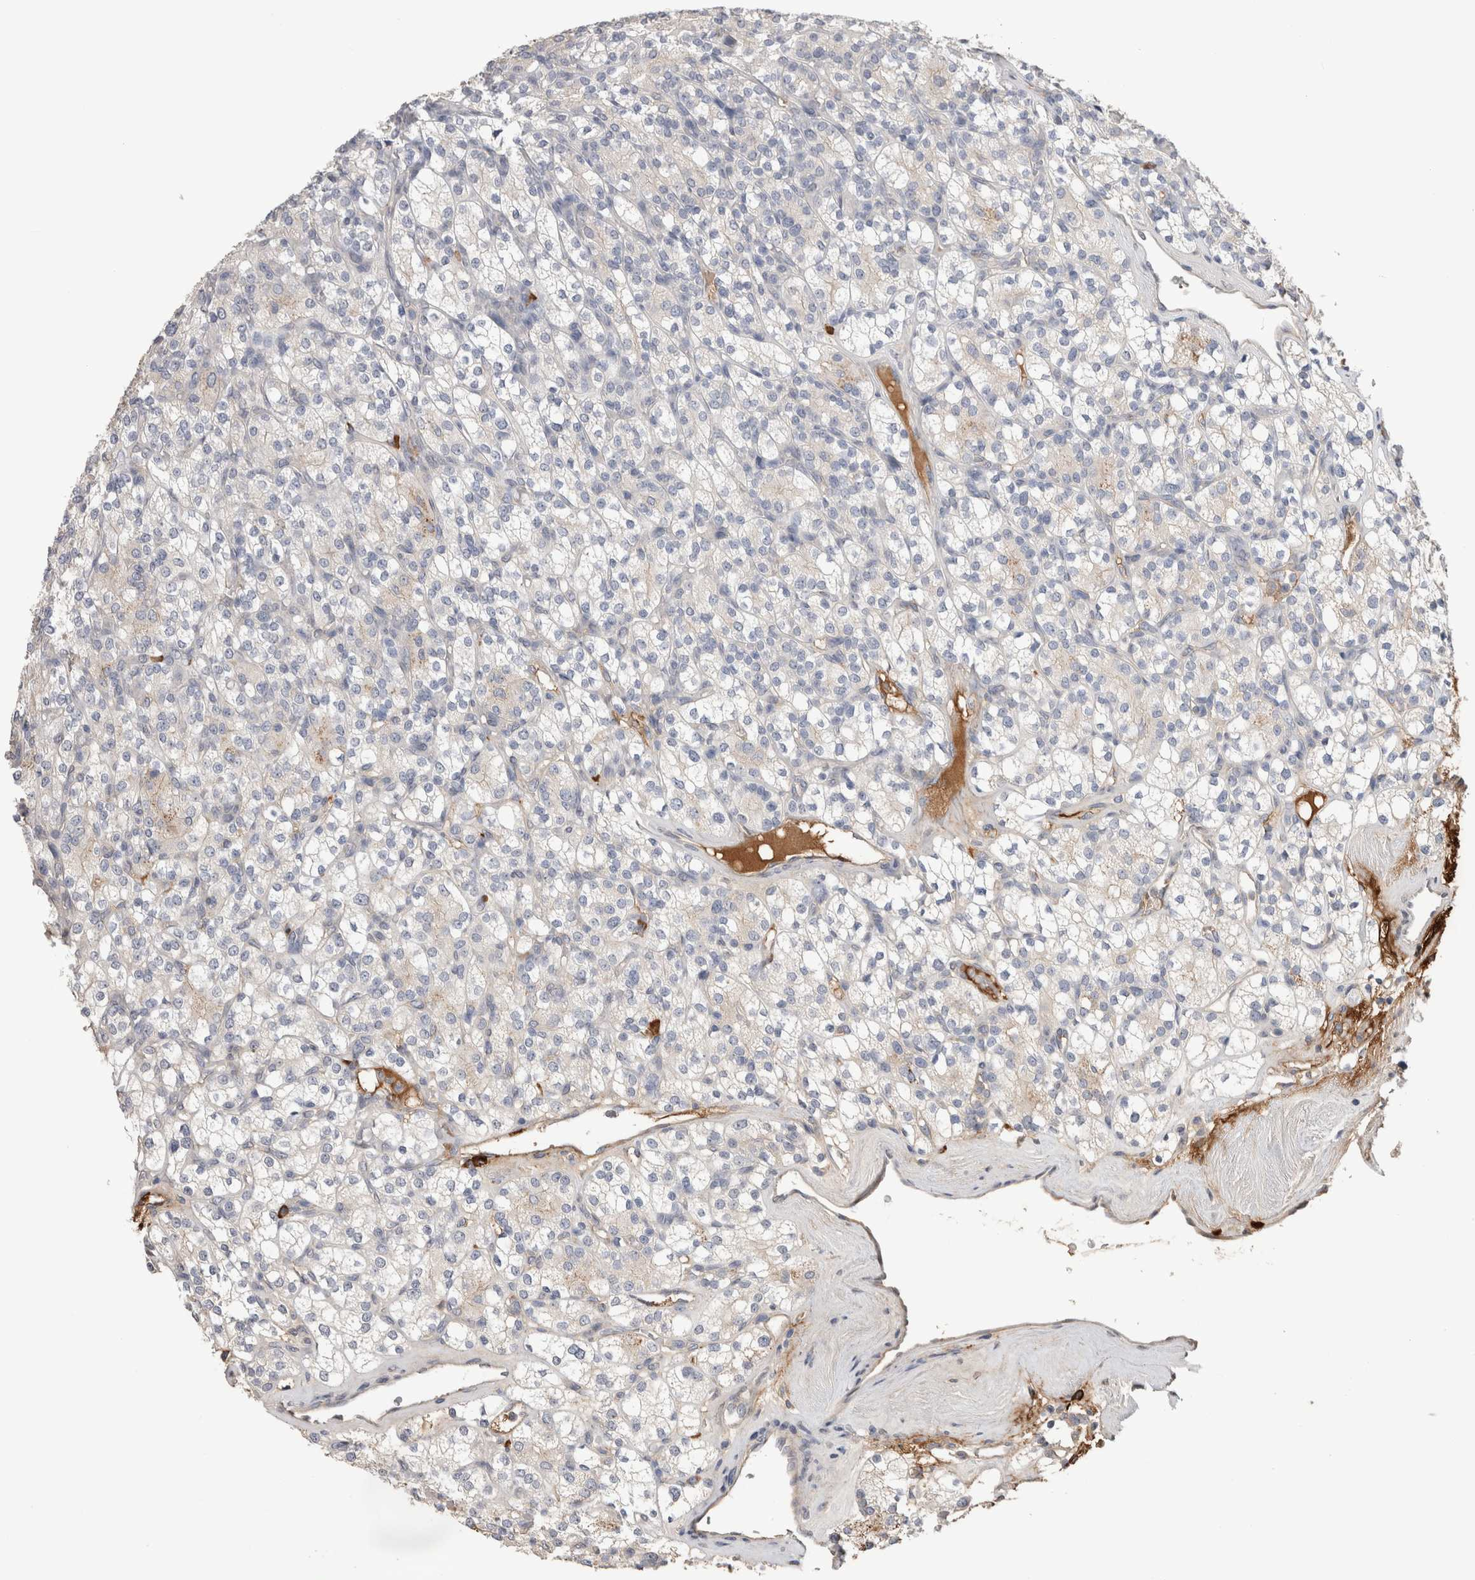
{"staining": {"intensity": "negative", "quantity": "none", "location": "none"}, "tissue": "renal cancer", "cell_type": "Tumor cells", "image_type": "cancer", "snomed": [{"axis": "morphology", "description": "Adenocarcinoma, NOS"}, {"axis": "topography", "description": "Kidney"}], "caption": "Tumor cells are negative for protein expression in human renal cancer.", "gene": "PPP3CC", "patient": {"sex": "male", "age": 77}}